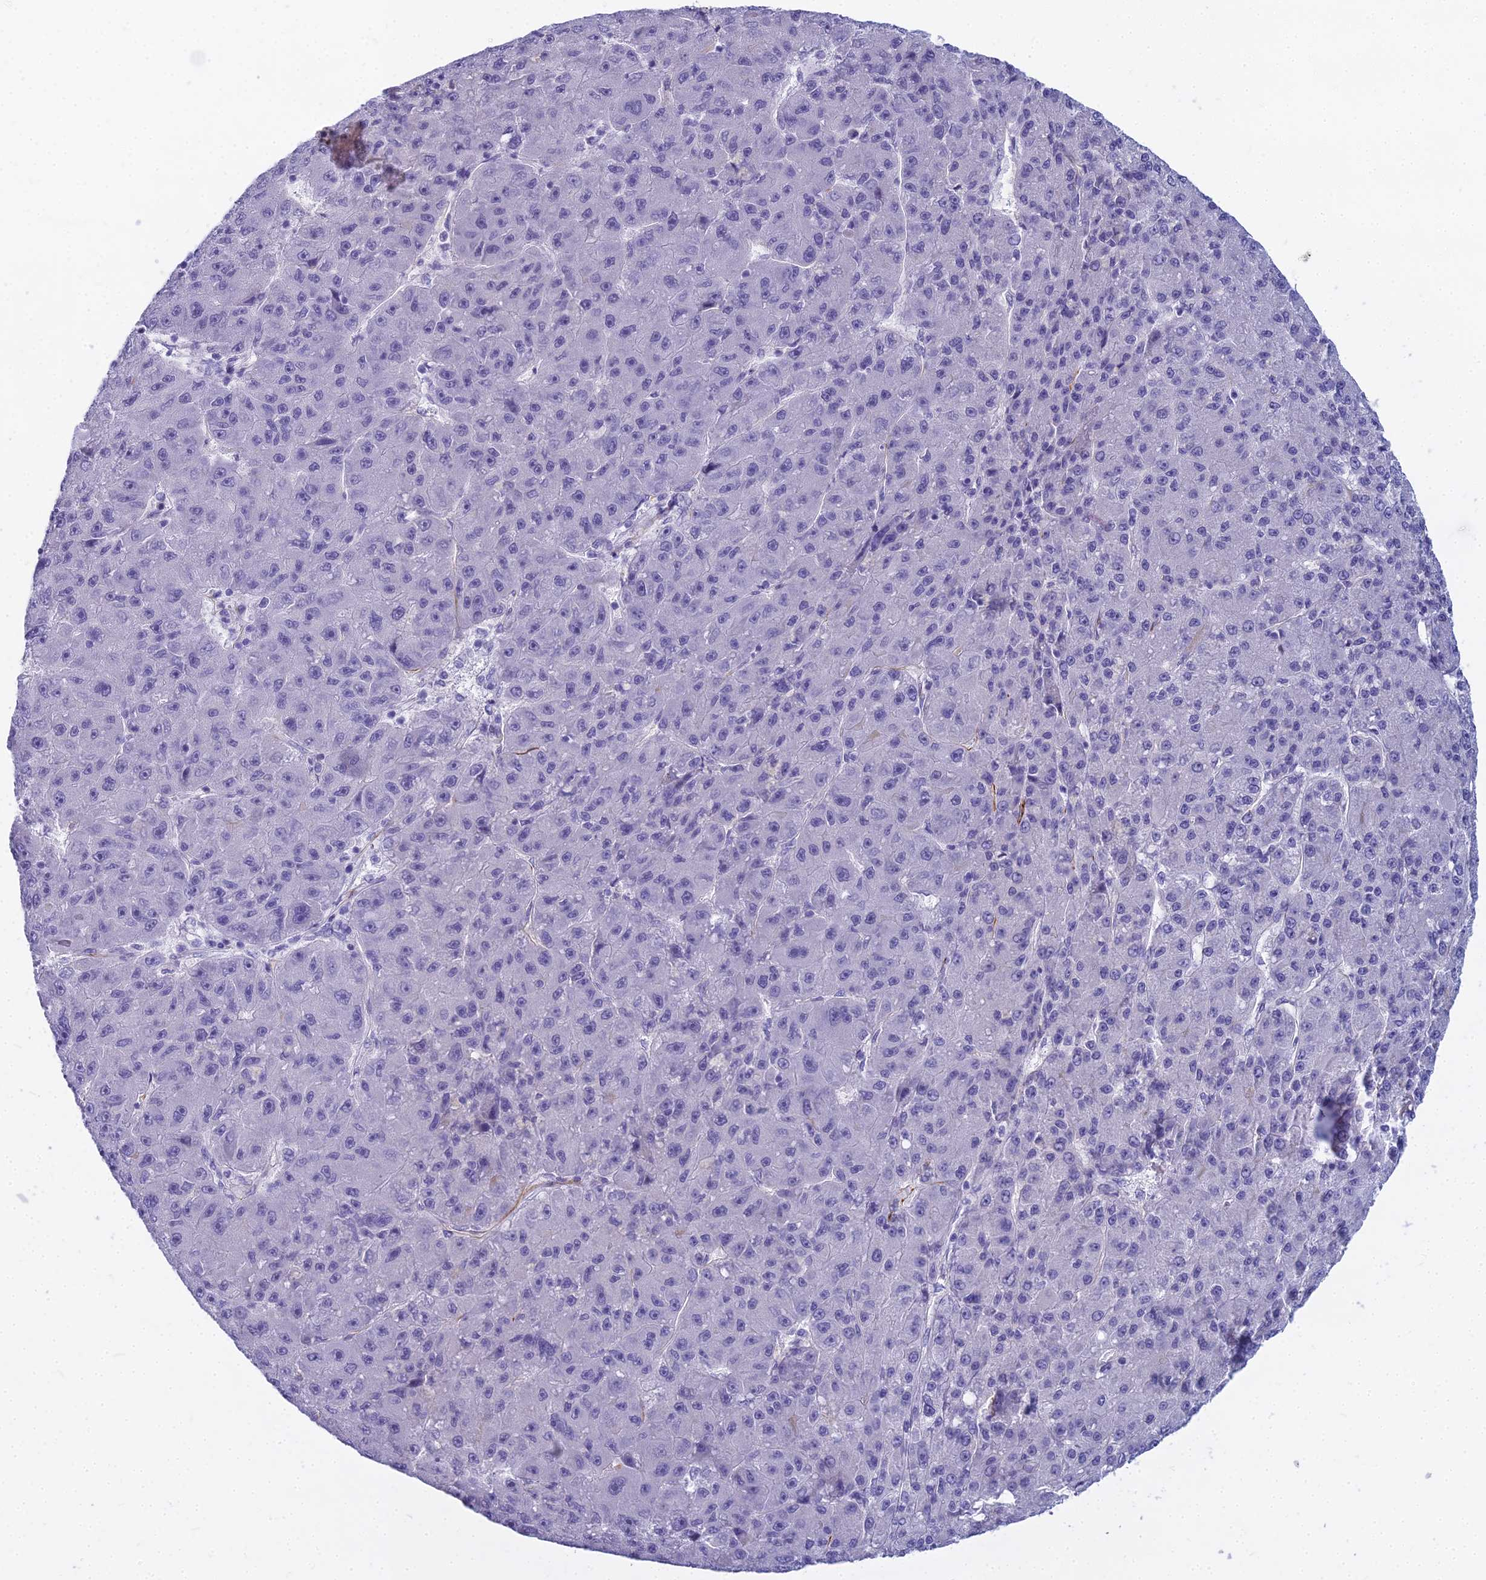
{"staining": {"intensity": "negative", "quantity": "none", "location": "none"}, "tissue": "liver cancer", "cell_type": "Tumor cells", "image_type": "cancer", "snomed": [{"axis": "morphology", "description": "Carcinoma, Hepatocellular, NOS"}, {"axis": "topography", "description": "Liver"}], "caption": "Immunohistochemistry of liver hepatocellular carcinoma demonstrates no expression in tumor cells.", "gene": "EVI2A", "patient": {"sex": "male", "age": 67}}